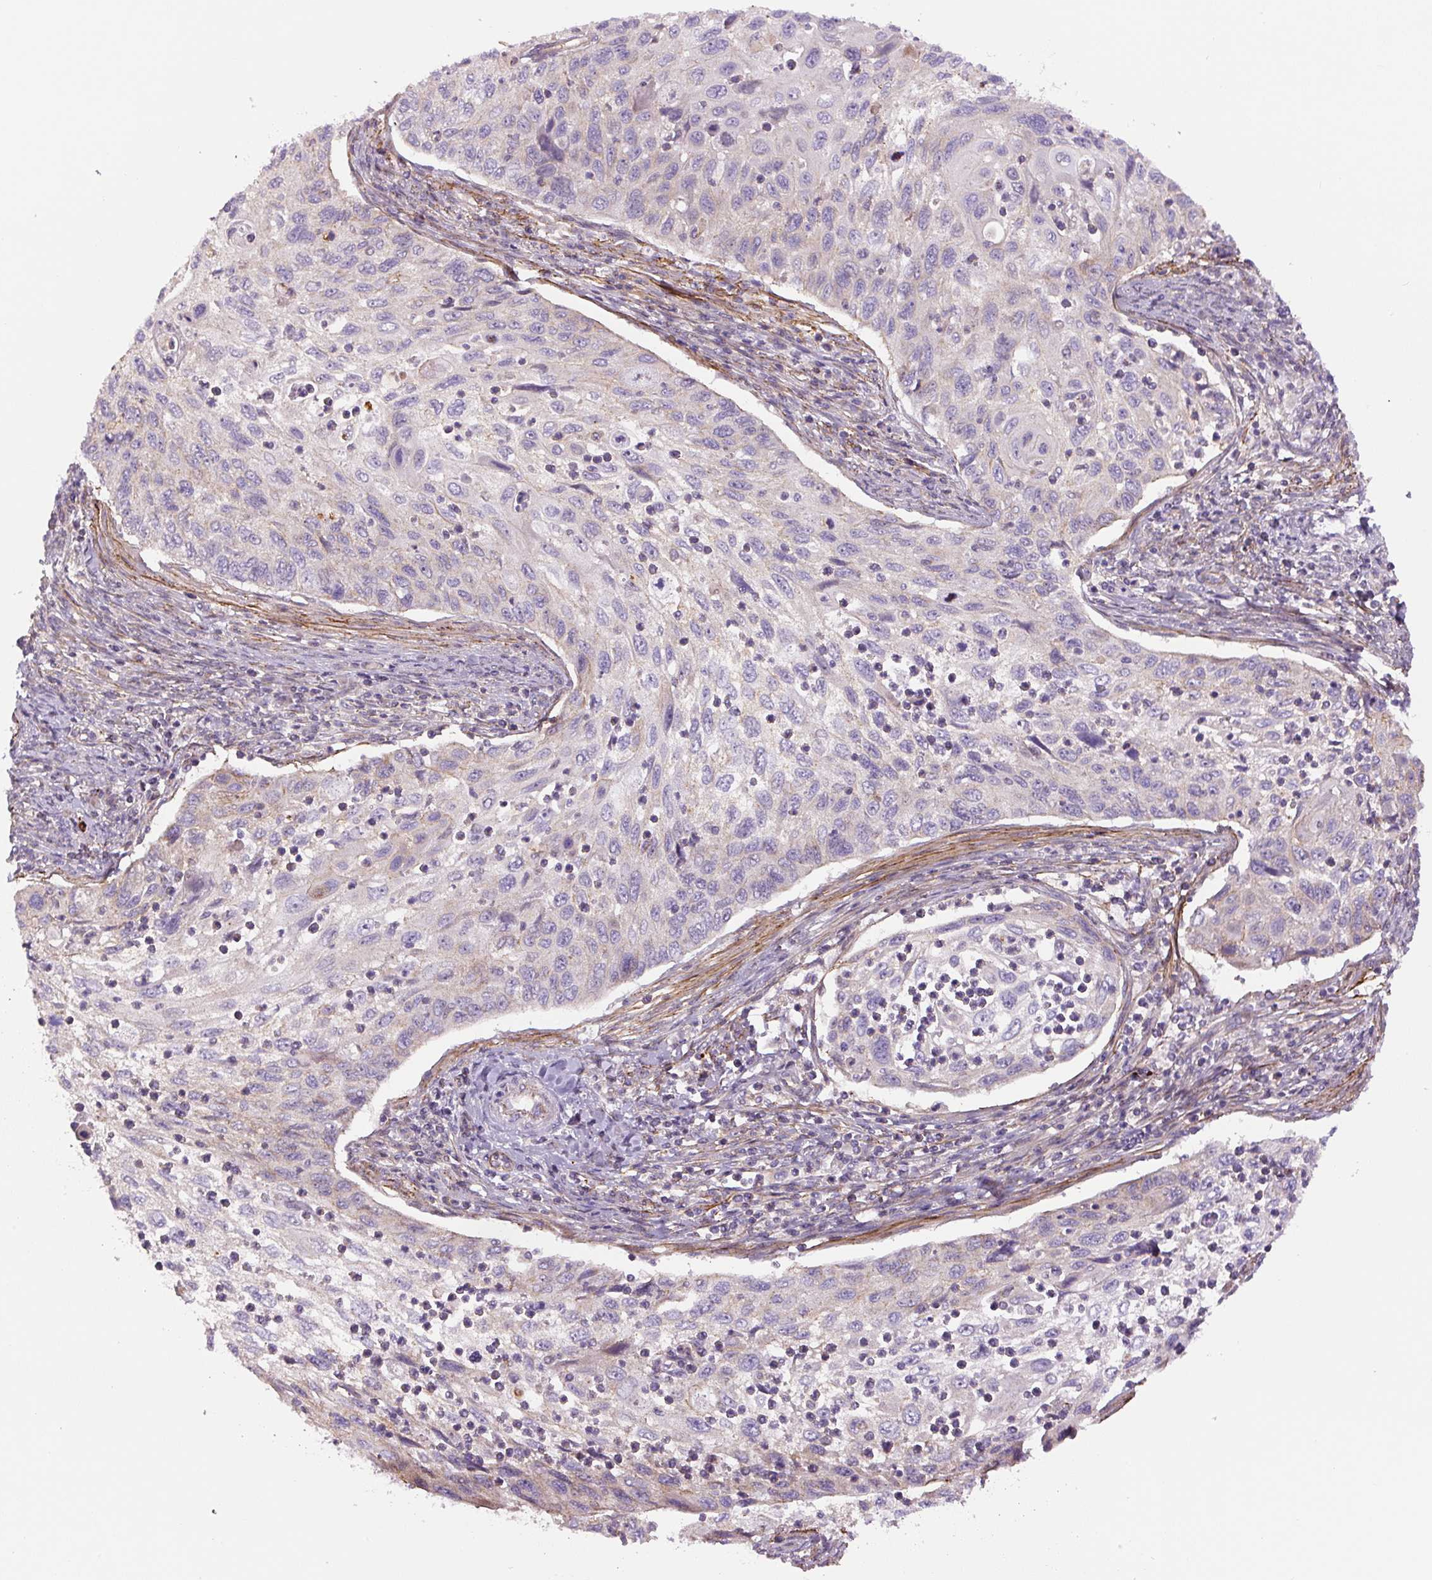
{"staining": {"intensity": "negative", "quantity": "none", "location": "none"}, "tissue": "cervical cancer", "cell_type": "Tumor cells", "image_type": "cancer", "snomed": [{"axis": "morphology", "description": "Squamous cell carcinoma, NOS"}, {"axis": "topography", "description": "Cervix"}], "caption": "Immunohistochemistry (IHC) of human cervical cancer shows no expression in tumor cells.", "gene": "CCNI2", "patient": {"sex": "female", "age": 70}}